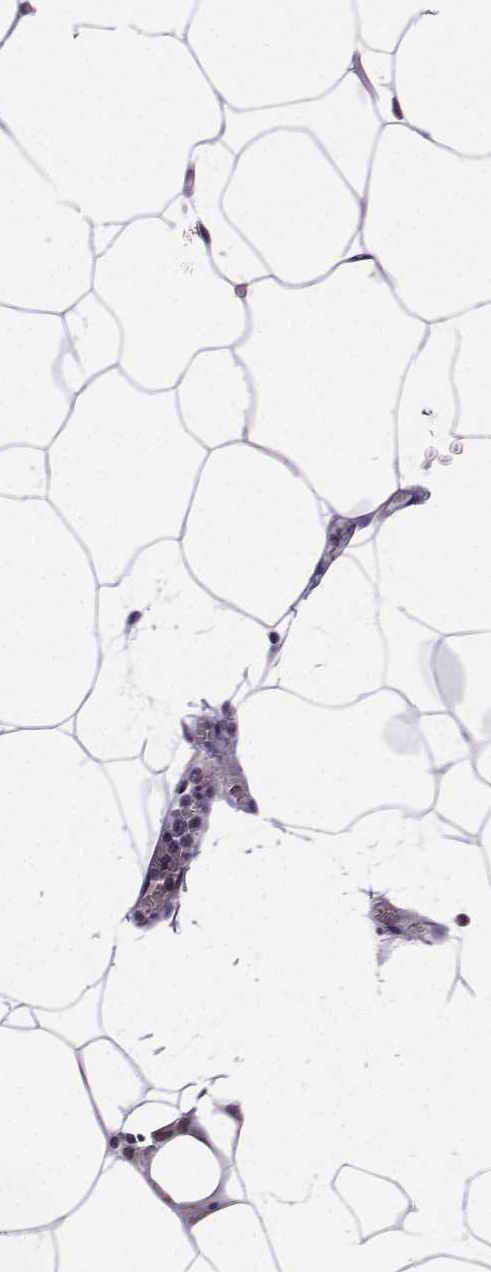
{"staining": {"intensity": "negative", "quantity": "none", "location": "none"}, "tissue": "adipose tissue", "cell_type": "Adipocytes", "image_type": "normal", "snomed": [{"axis": "morphology", "description": "Normal tissue, NOS"}, {"axis": "topography", "description": "Adipose tissue"}], "caption": "An image of human adipose tissue is negative for staining in adipocytes. (Stains: DAB (3,3'-diaminobenzidine) IHC with hematoxylin counter stain, Microscopy: brightfield microscopy at high magnification).", "gene": "EZH1", "patient": {"sex": "male", "age": 57}}